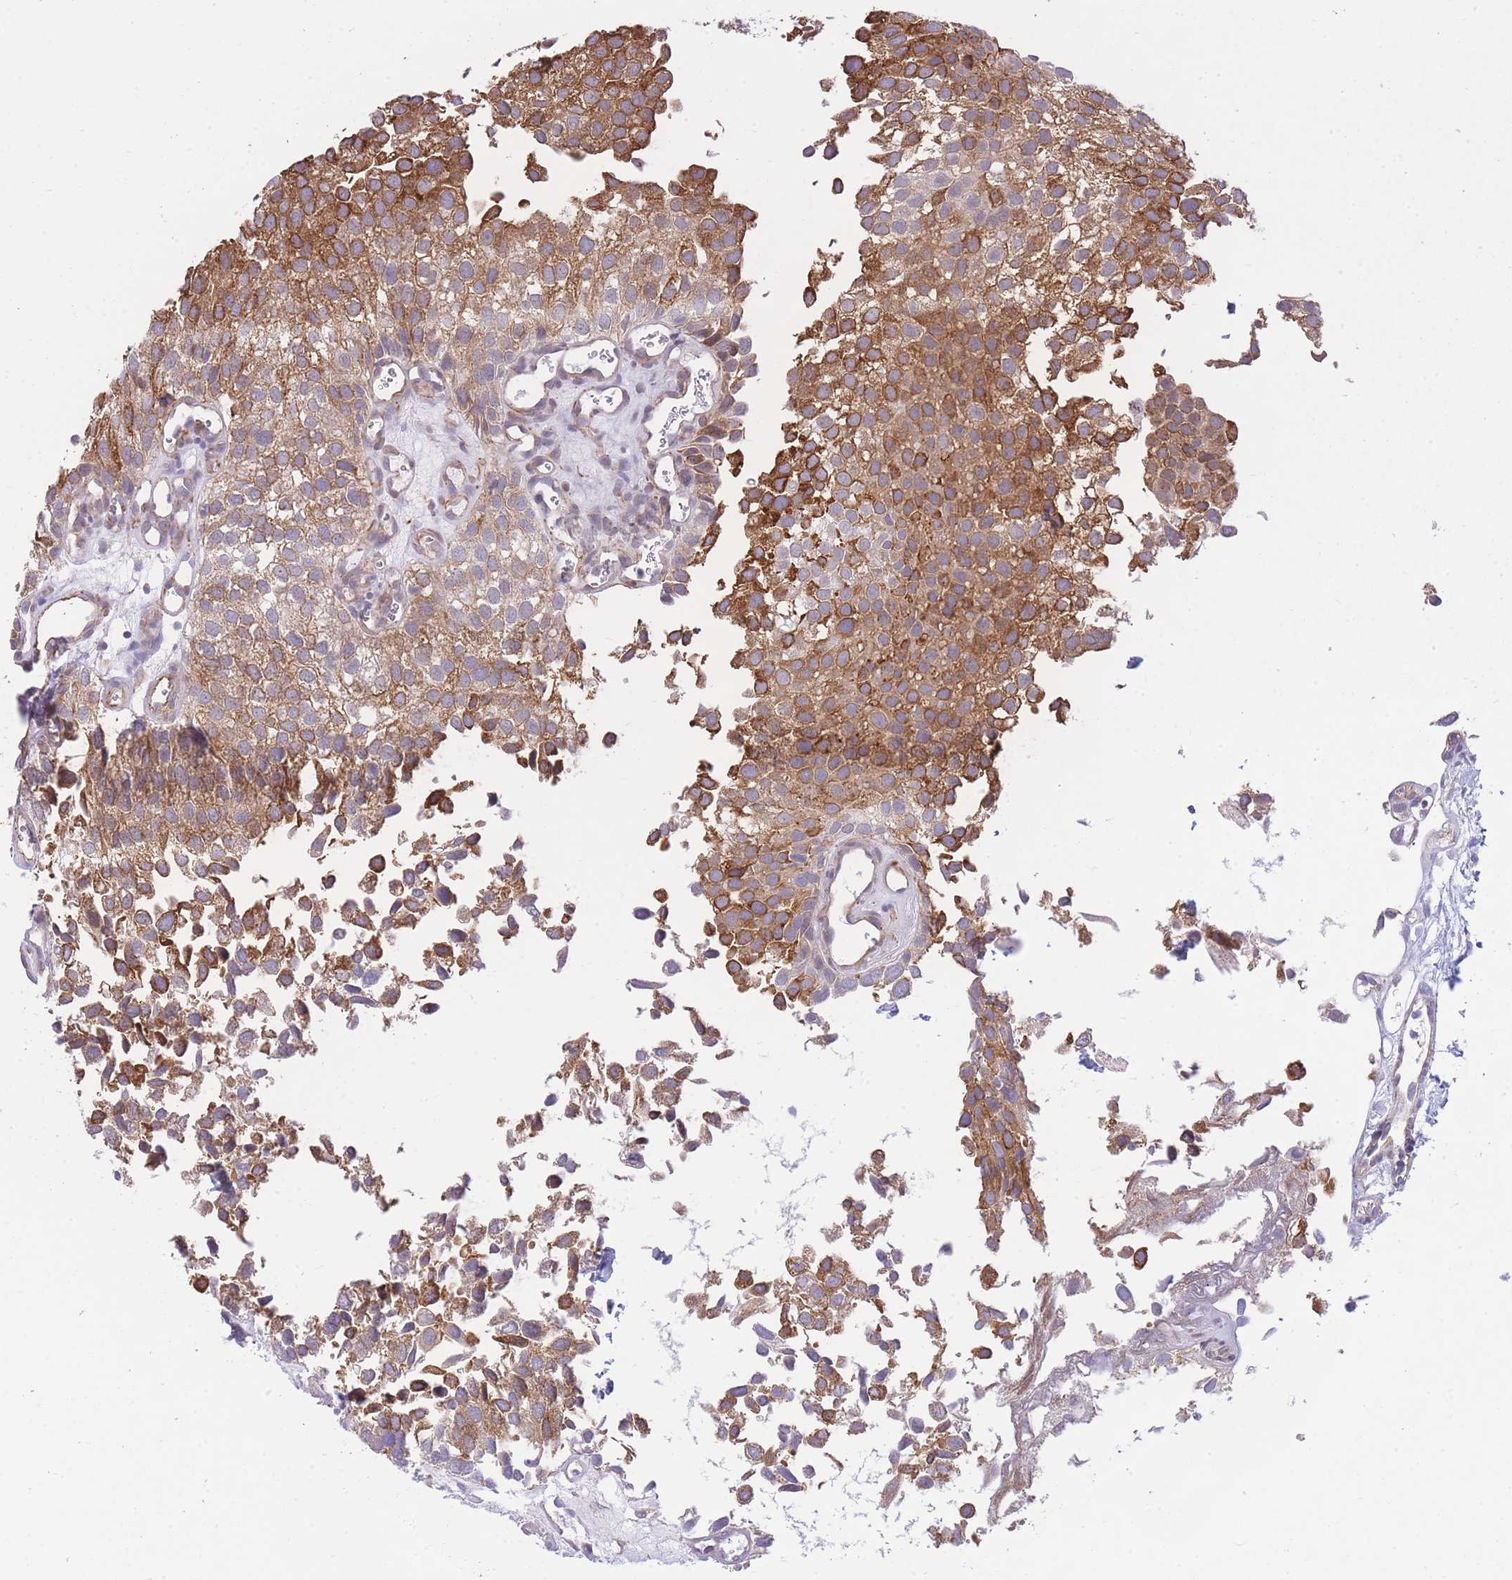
{"staining": {"intensity": "strong", "quantity": ">75%", "location": "cytoplasmic/membranous"}, "tissue": "urothelial cancer", "cell_type": "Tumor cells", "image_type": "cancer", "snomed": [{"axis": "morphology", "description": "Urothelial carcinoma, Low grade"}, {"axis": "topography", "description": "Urinary bladder"}], "caption": "Protein expression analysis of human urothelial cancer reveals strong cytoplasmic/membranous positivity in about >75% of tumor cells.", "gene": "CTBP1", "patient": {"sex": "male", "age": 88}}